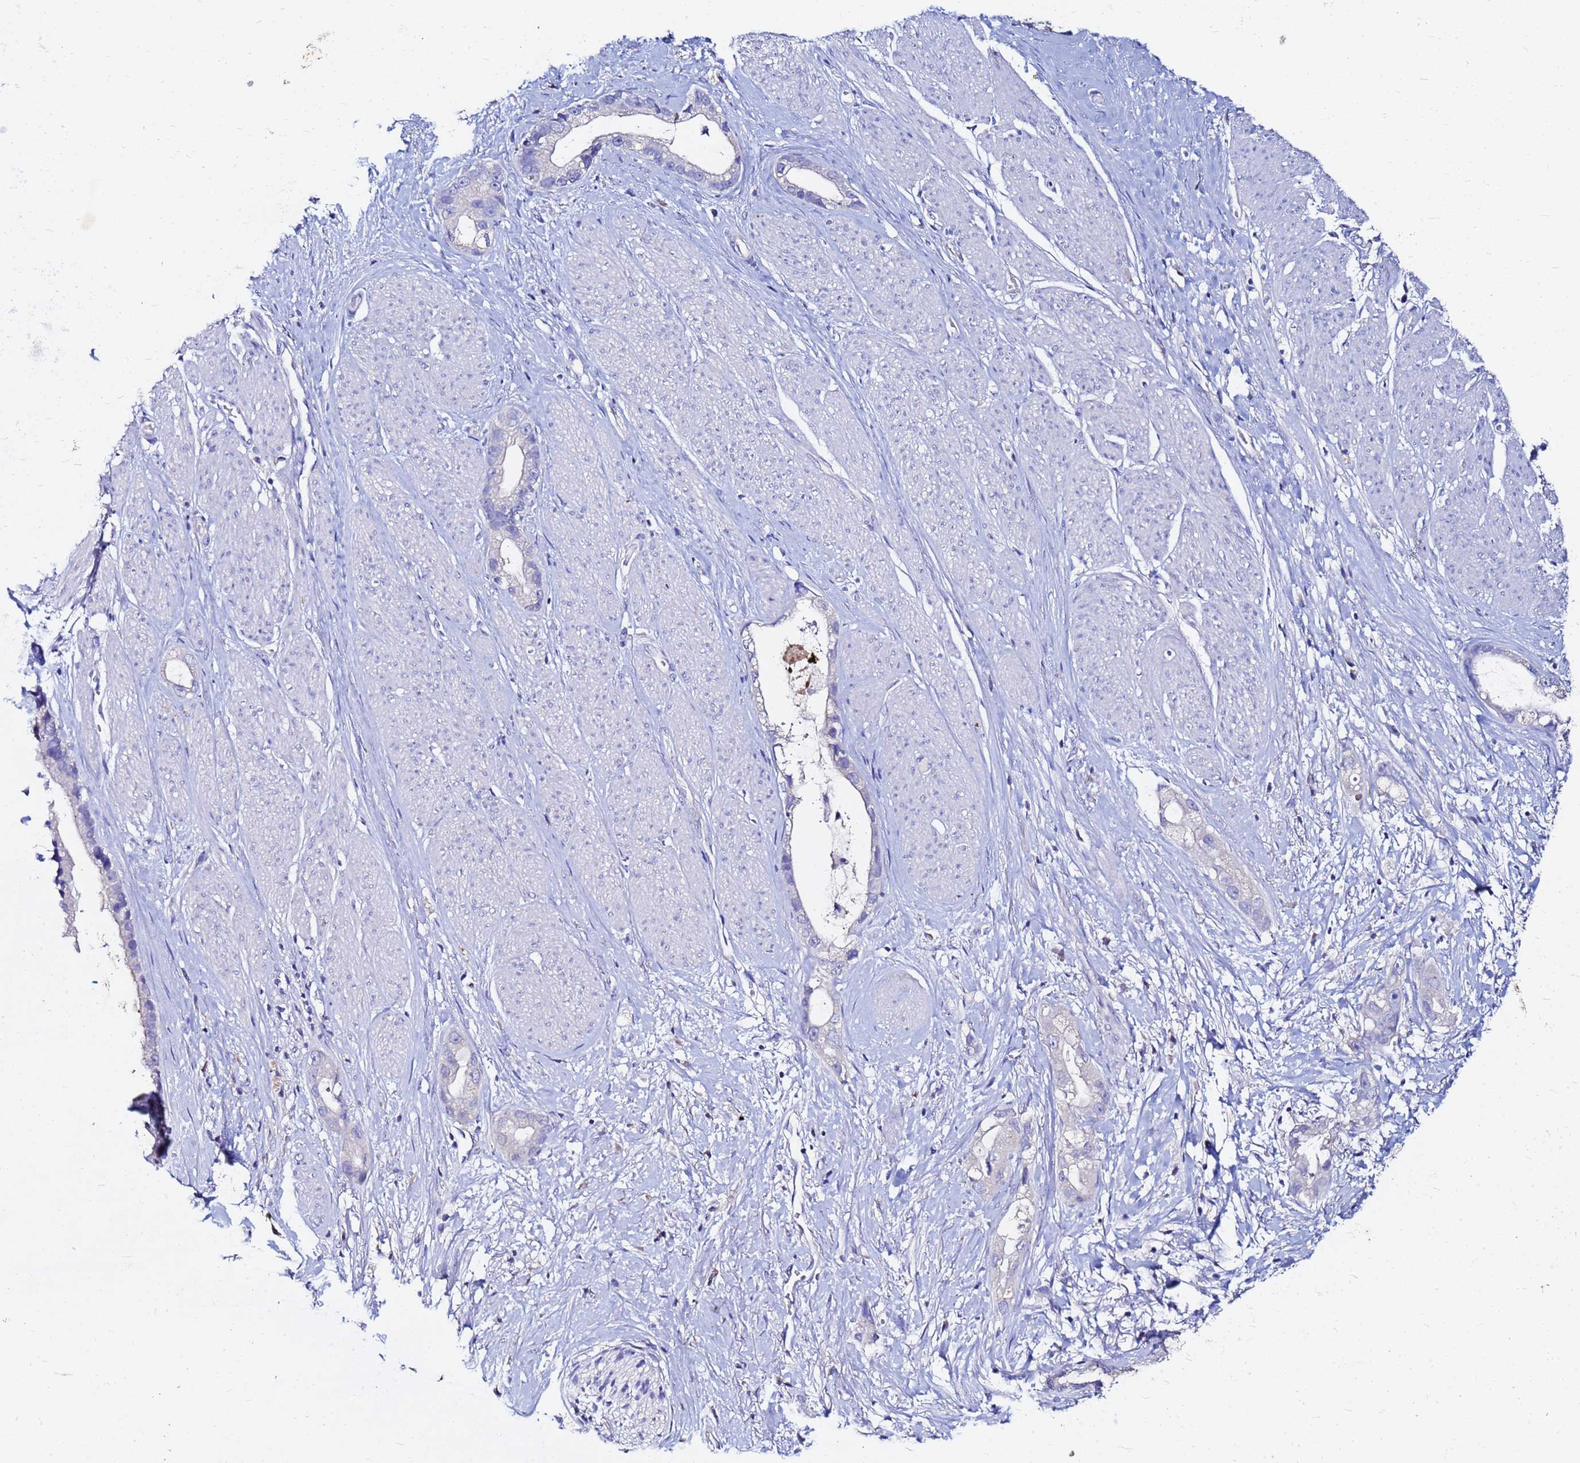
{"staining": {"intensity": "negative", "quantity": "none", "location": "none"}, "tissue": "stomach cancer", "cell_type": "Tumor cells", "image_type": "cancer", "snomed": [{"axis": "morphology", "description": "Adenocarcinoma, NOS"}, {"axis": "topography", "description": "Stomach"}], "caption": "A high-resolution image shows IHC staining of stomach adenocarcinoma, which demonstrates no significant staining in tumor cells. (Immunohistochemistry, brightfield microscopy, high magnification).", "gene": "FAM183A", "patient": {"sex": "male", "age": 55}}